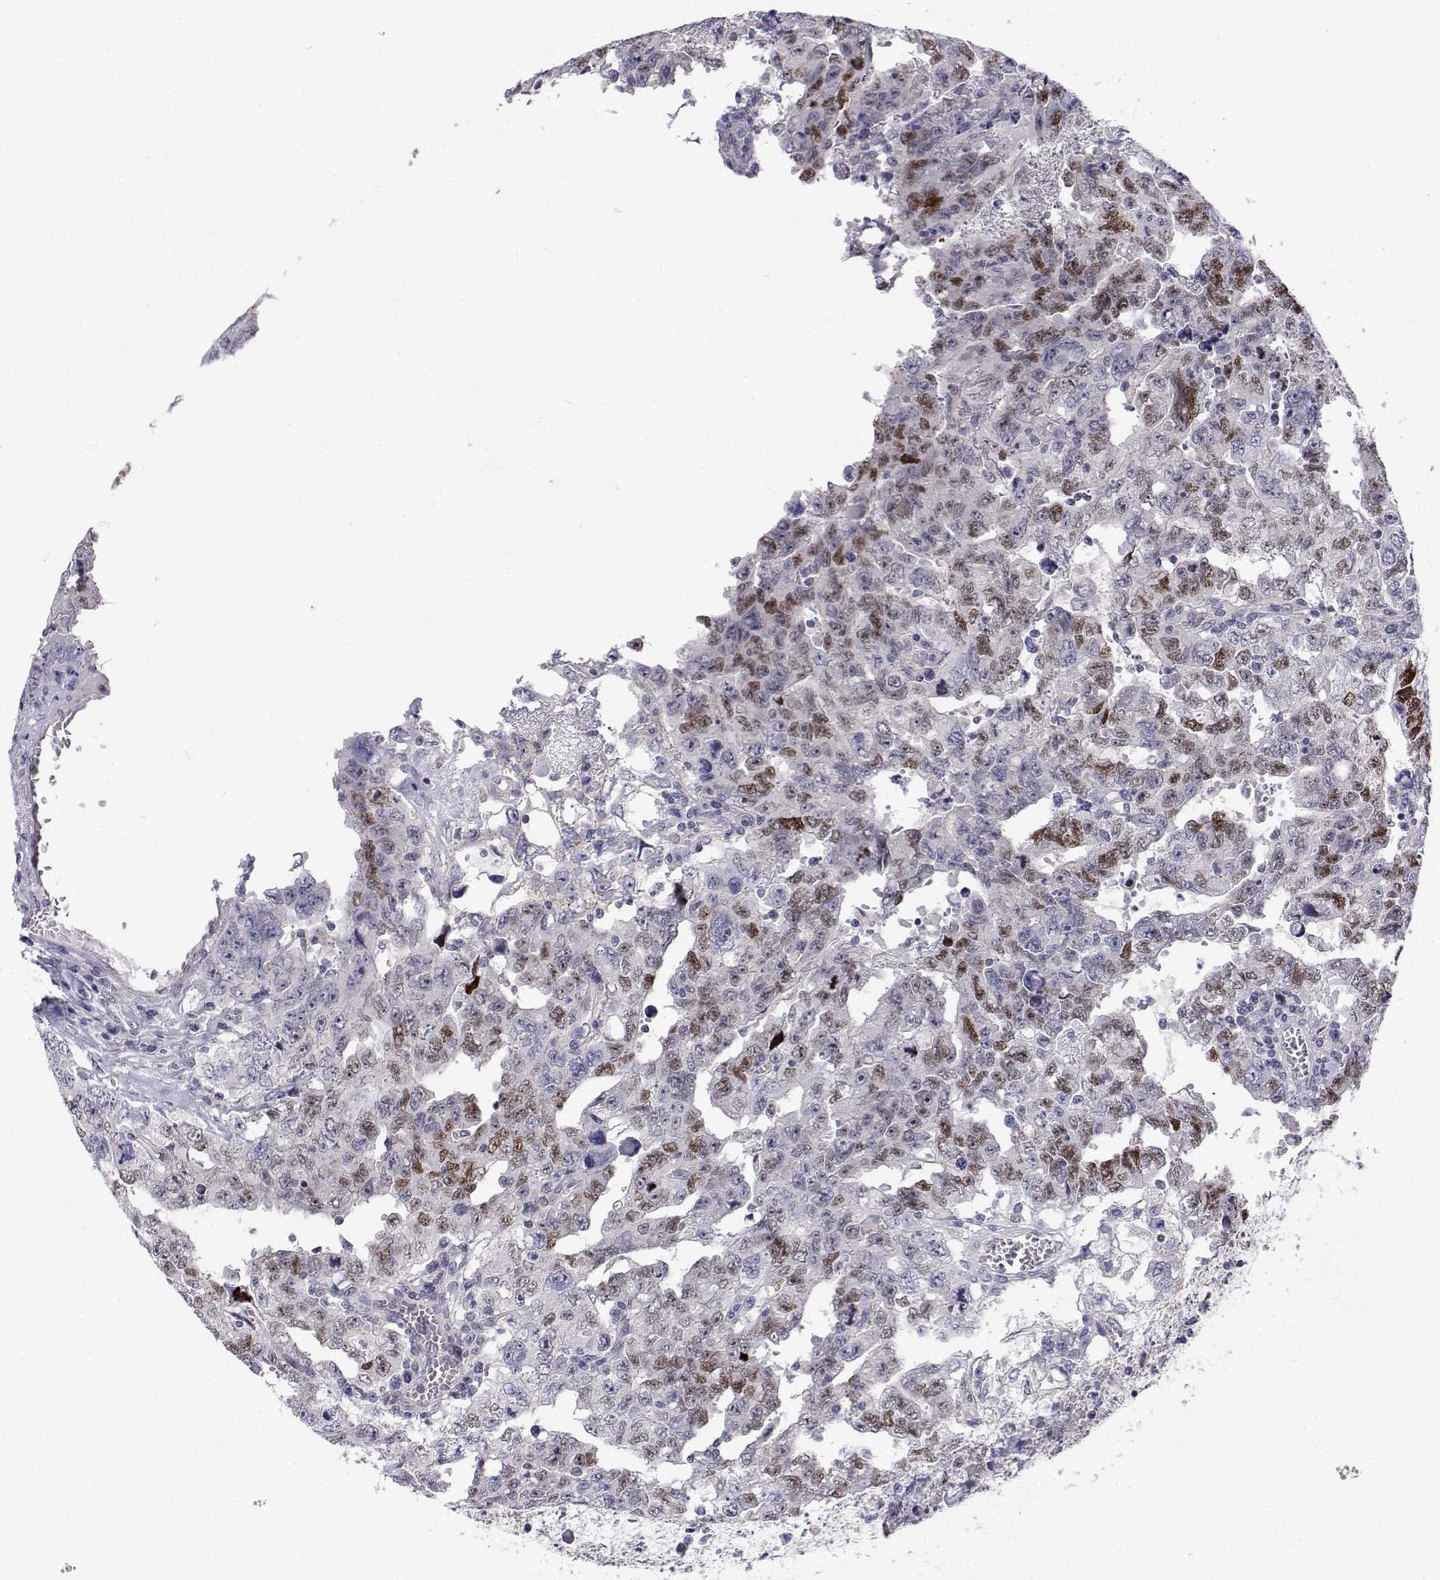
{"staining": {"intensity": "weak", "quantity": "25%-75%", "location": "nuclear"}, "tissue": "testis cancer", "cell_type": "Tumor cells", "image_type": "cancer", "snomed": [{"axis": "morphology", "description": "Carcinoma, Embryonal, NOS"}, {"axis": "topography", "description": "Testis"}], "caption": "Protein expression analysis of testis embryonal carcinoma reveals weak nuclear expression in approximately 25%-75% of tumor cells.", "gene": "MYPN", "patient": {"sex": "male", "age": 24}}